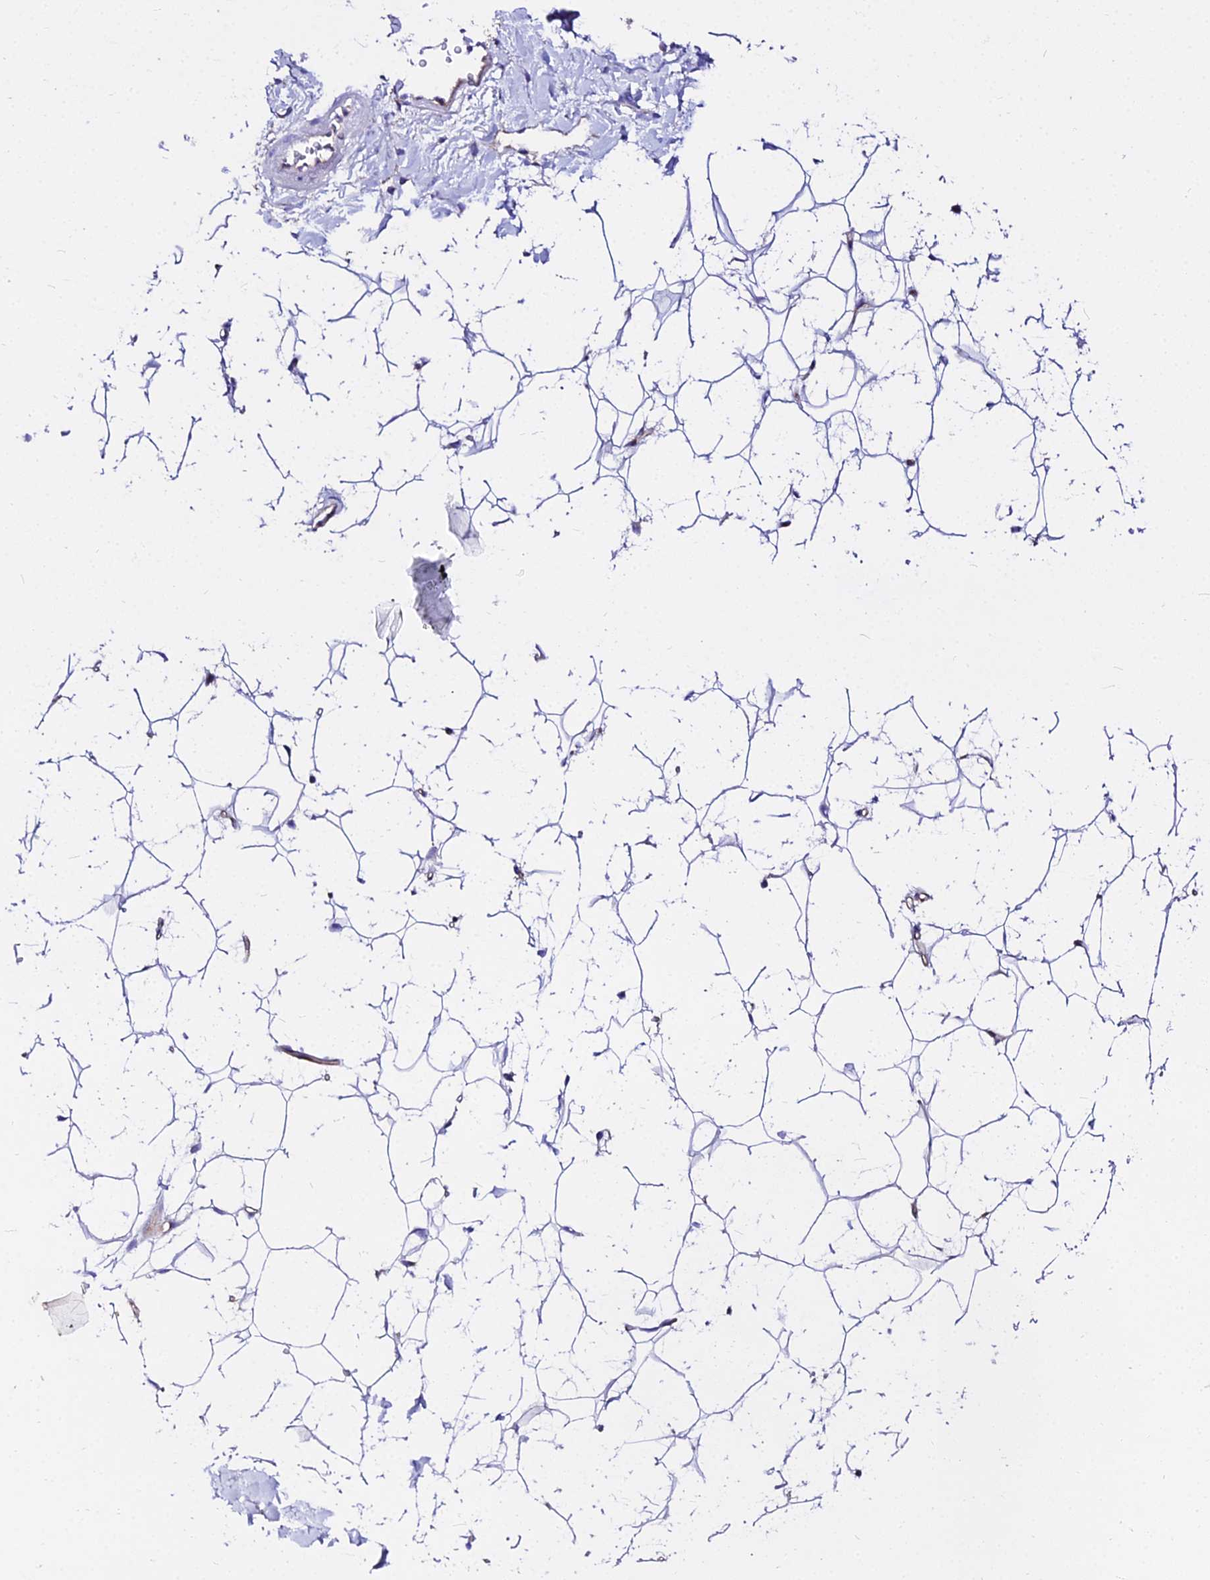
{"staining": {"intensity": "negative", "quantity": "none", "location": "none"}, "tissue": "adipose tissue", "cell_type": "Adipocytes", "image_type": "normal", "snomed": [{"axis": "morphology", "description": "Normal tissue, NOS"}, {"axis": "topography", "description": "Breast"}], "caption": "This is an immunohistochemistry (IHC) histopathology image of normal human adipose tissue. There is no expression in adipocytes.", "gene": "DAW1", "patient": {"sex": "female", "age": 26}}